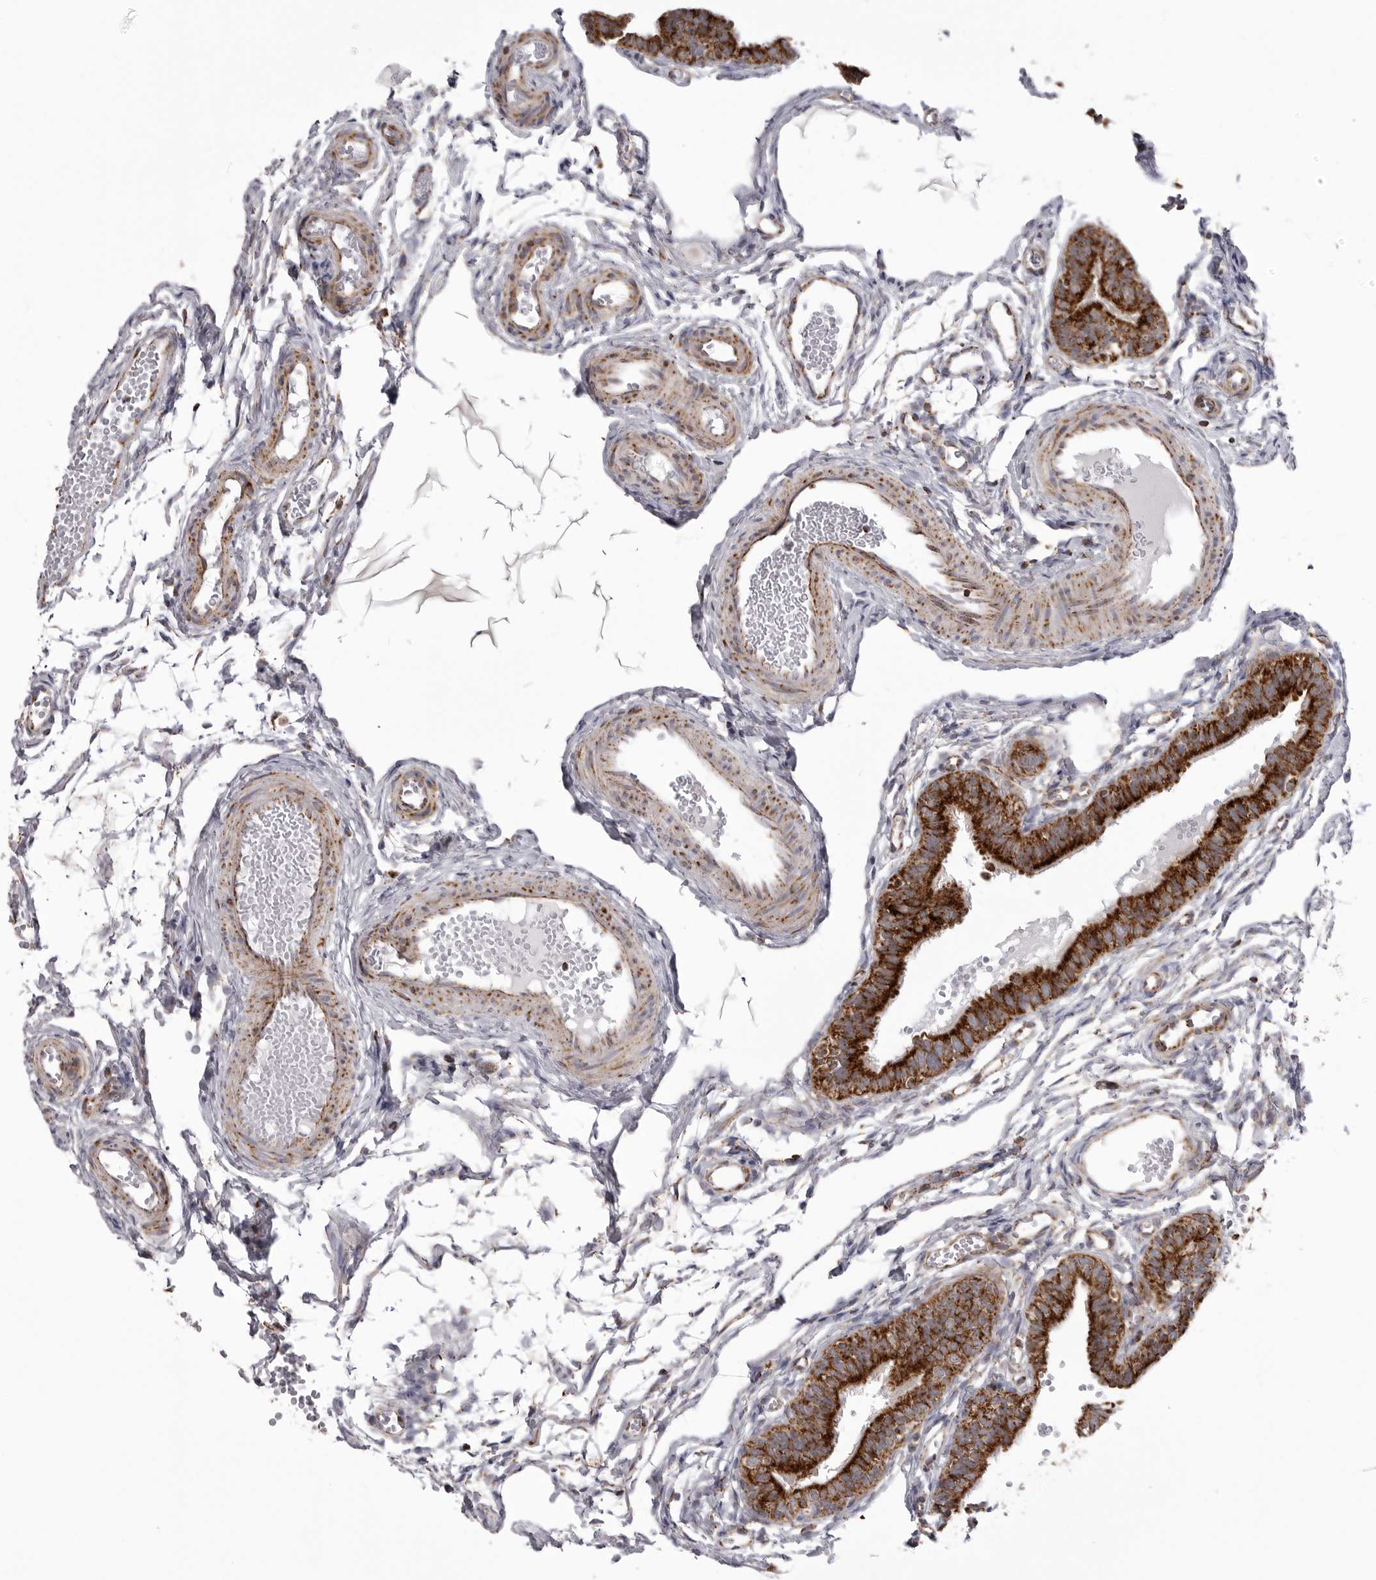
{"staining": {"intensity": "strong", "quantity": ">75%", "location": "cytoplasmic/membranous"}, "tissue": "fallopian tube", "cell_type": "Glandular cells", "image_type": "normal", "snomed": [{"axis": "morphology", "description": "Normal tissue, NOS"}, {"axis": "topography", "description": "Fallopian tube"}, {"axis": "topography", "description": "Placenta"}], "caption": "Normal fallopian tube displays strong cytoplasmic/membranous staining in approximately >75% of glandular cells.", "gene": "TUFM", "patient": {"sex": "female", "age": 34}}